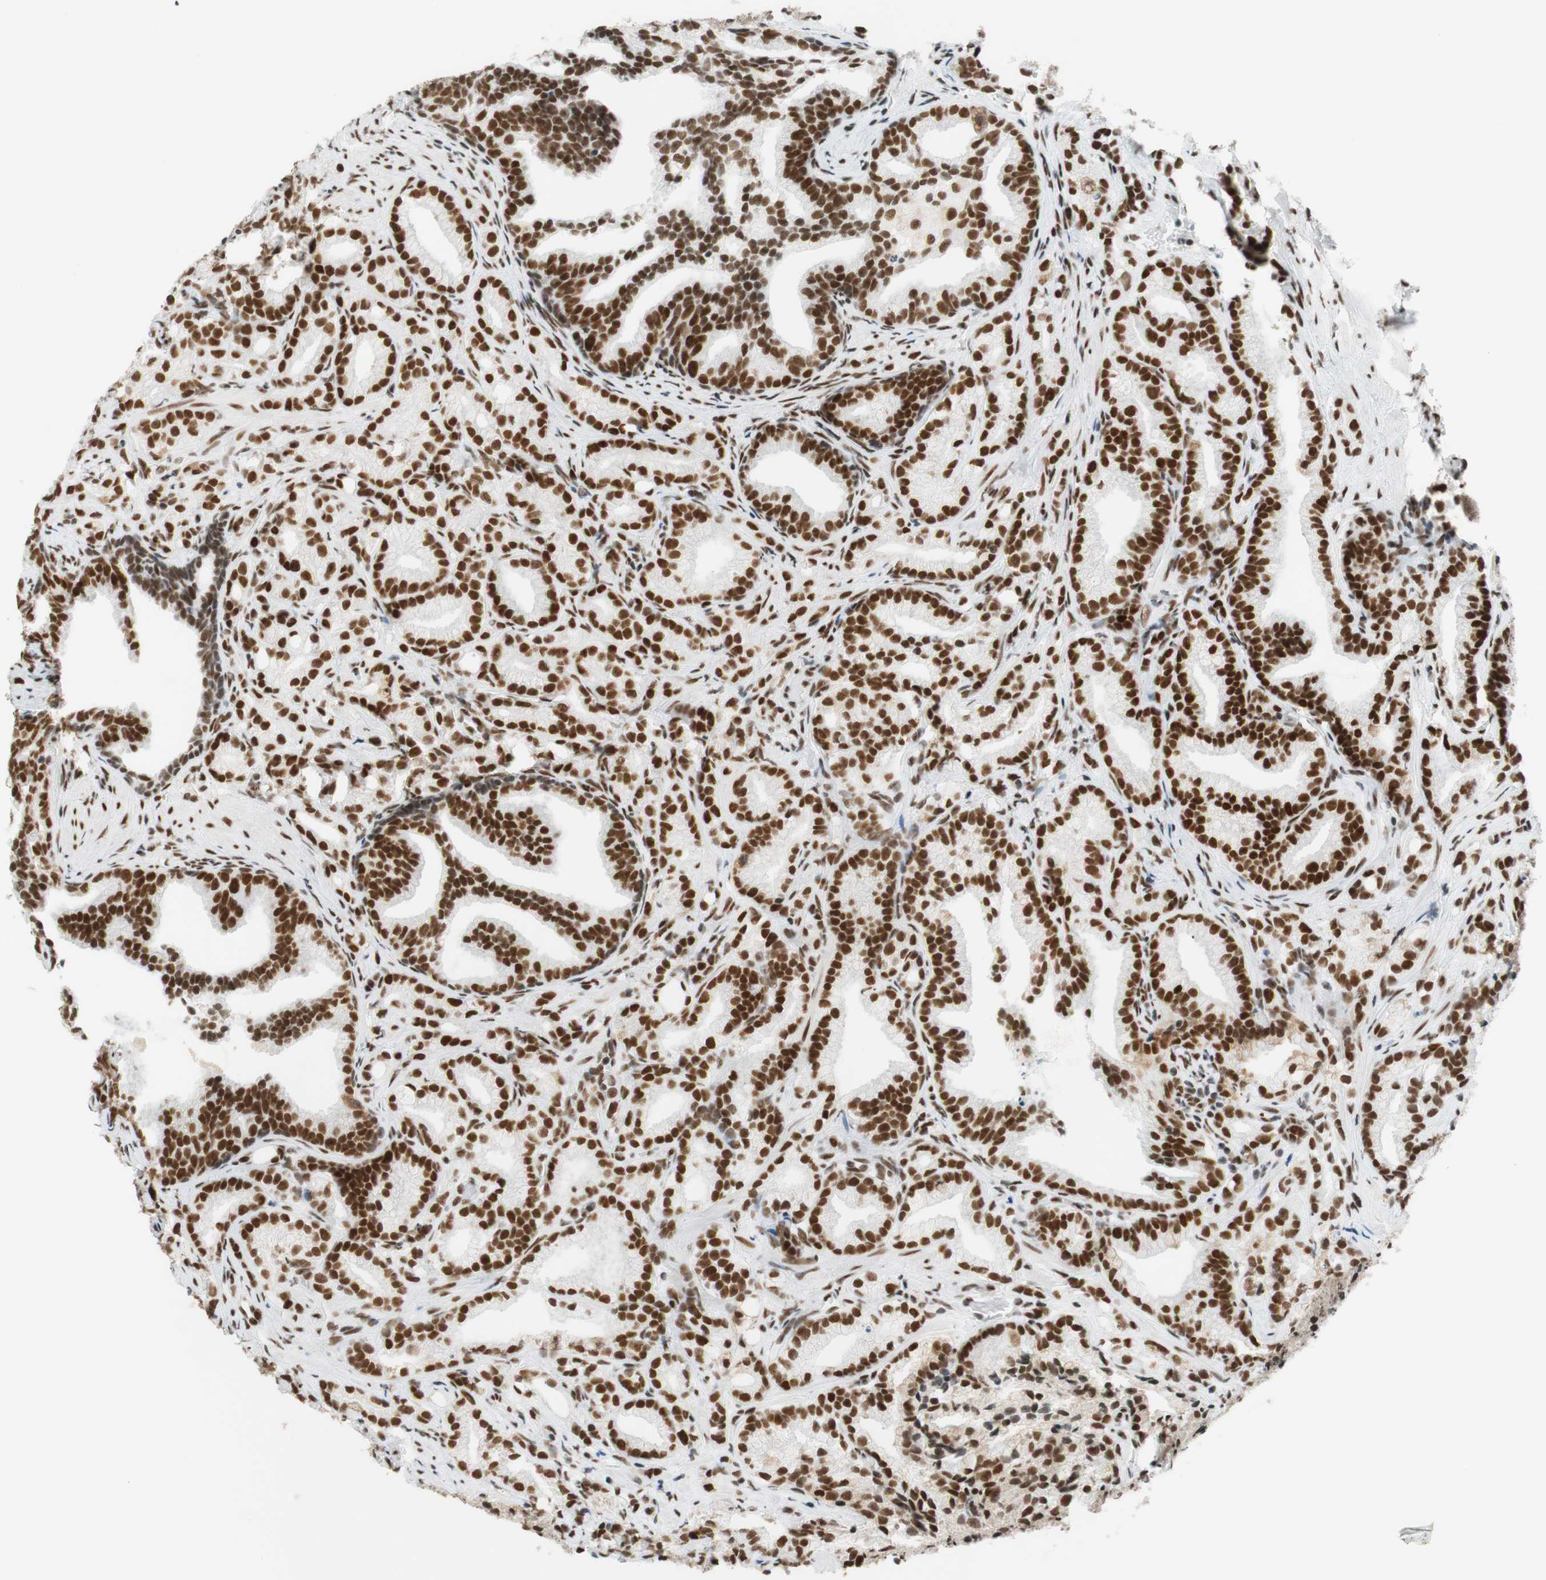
{"staining": {"intensity": "strong", "quantity": ">75%", "location": "nuclear"}, "tissue": "prostate cancer", "cell_type": "Tumor cells", "image_type": "cancer", "snomed": [{"axis": "morphology", "description": "Adenocarcinoma, Low grade"}, {"axis": "topography", "description": "Prostate"}], "caption": "Immunohistochemistry (IHC) histopathology image of human adenocarcinoma (low-grade) (prostate) stained for a protein (brown), which shows high levels of strong nuclear staining in approximately >75% of tumor cells.", "gene": "RNF20", "patient": {"sex": "male", "age": 89}}